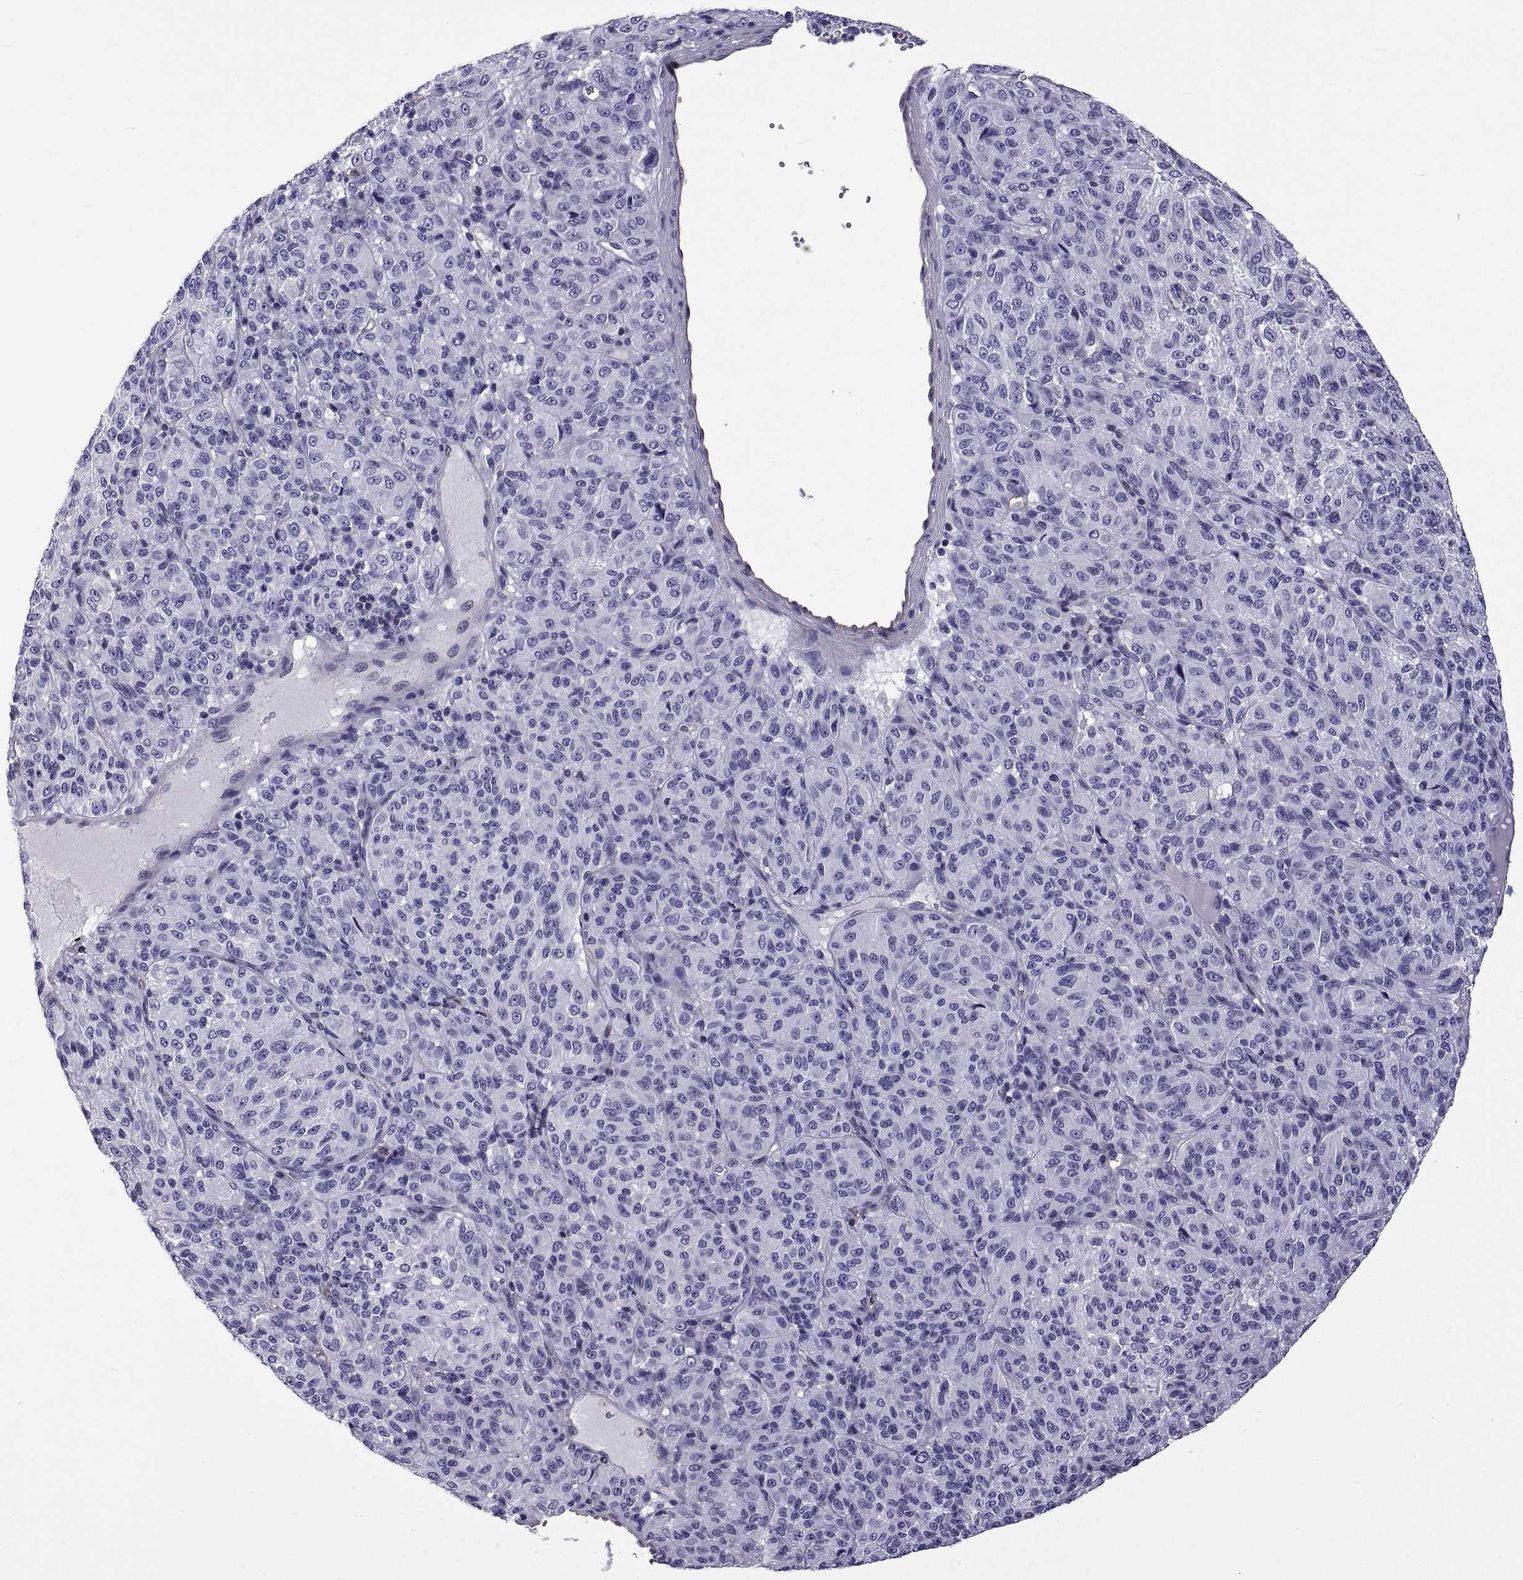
{"staining": {"intensity": "negative", "quantity": "none", "location": "none"}, "tissue": "melanoma", "cell_type": "Tumor cells", "image_type": "cancer", "snomed": [{"axis": "morphology", "description": "Malignant melanoma, Metastatic site"}, {"axis": "topography", "description": "Brain"}], "caption": "Tumor cells show no significant protein staining in malignant melanoma (metastatic site).", "gene": "LCN9", "patient": {"sex": "female", "age": 56}}